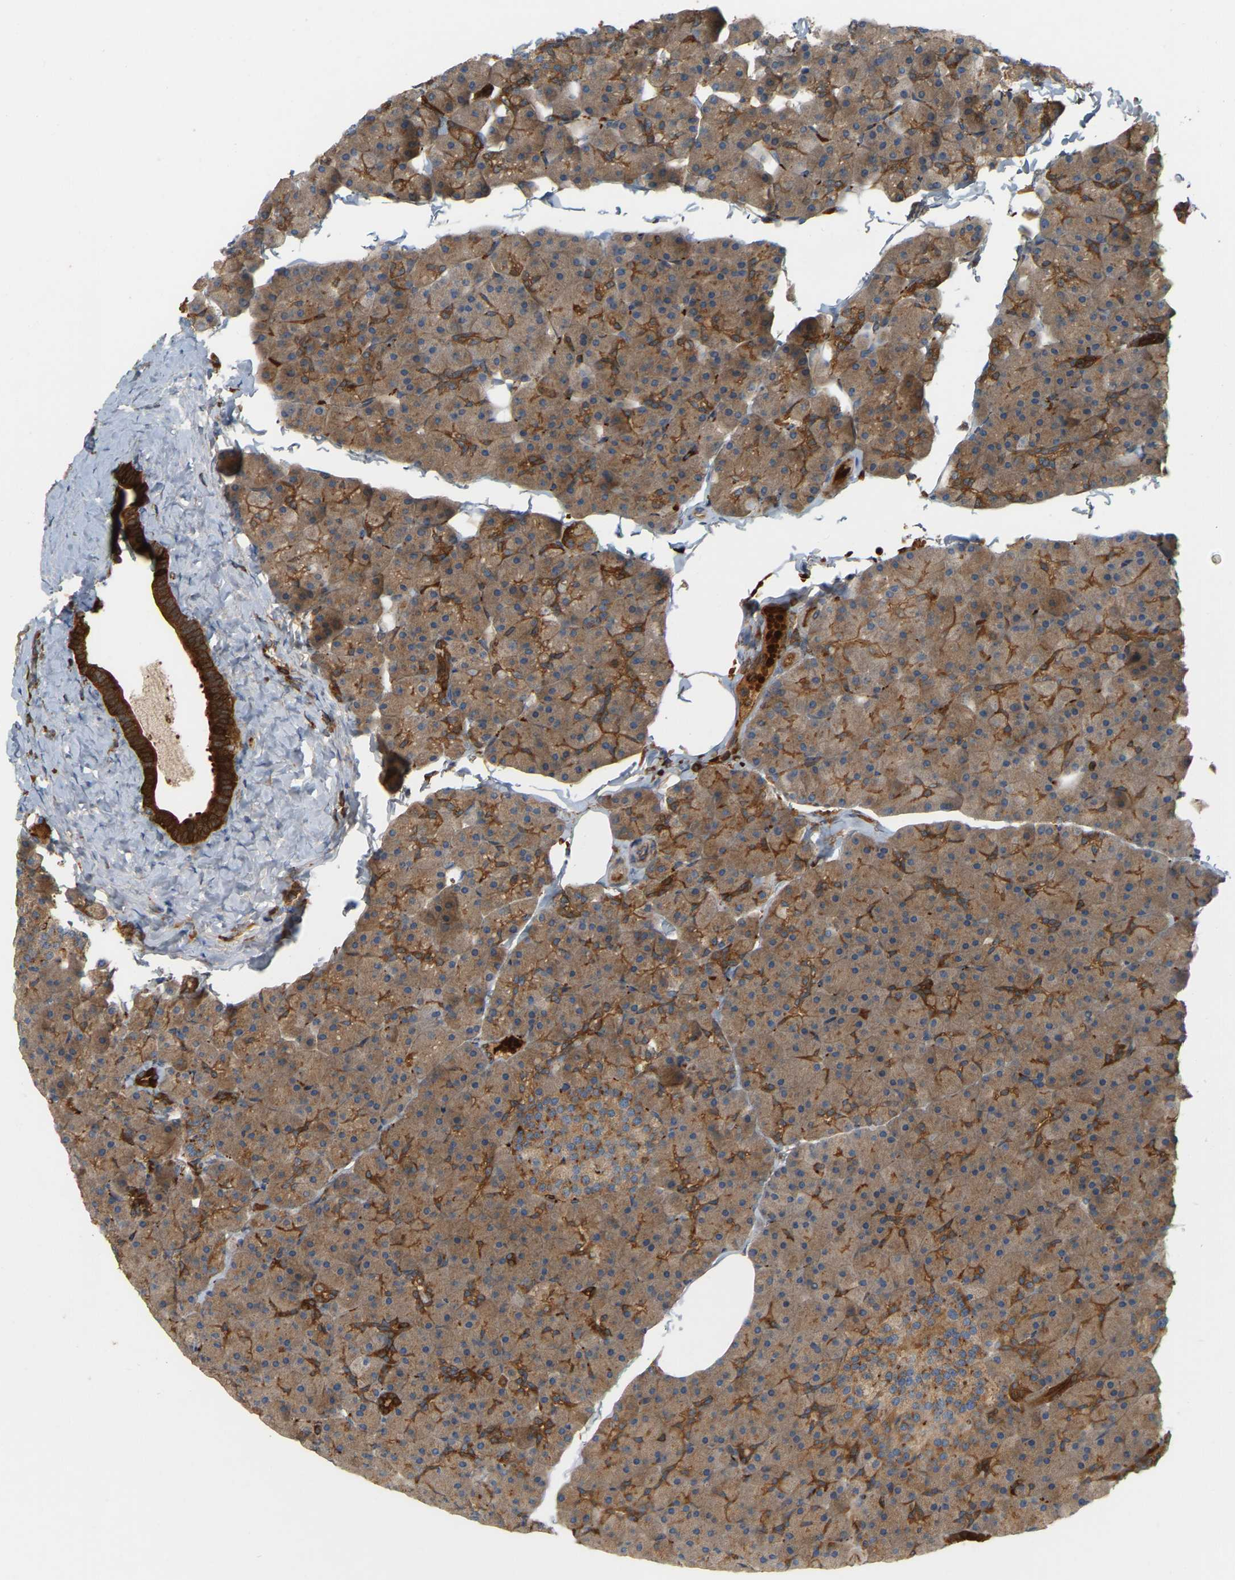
{"staining": {"intensity": "moderate", "quantity": ">75%", "location": "cytoplasmic/membranous"}, "tissue": "pancreas", "cell_type": "Exocrine glandular cells", "image_type": "normal", "snomed": [{"axis": "morphology", "description": "Normal tissue, NOS"}, {"axis": "topography", "description": "Pancreas"}], "caption": "Moderate cytoplasmic/membranous staining for a protein is present in about >75% of exocrine glandular cells of benign pancreas using immunohistochemistry.", "gene": "AKAP13", "patient": {"sex": "male", "age": 35}}